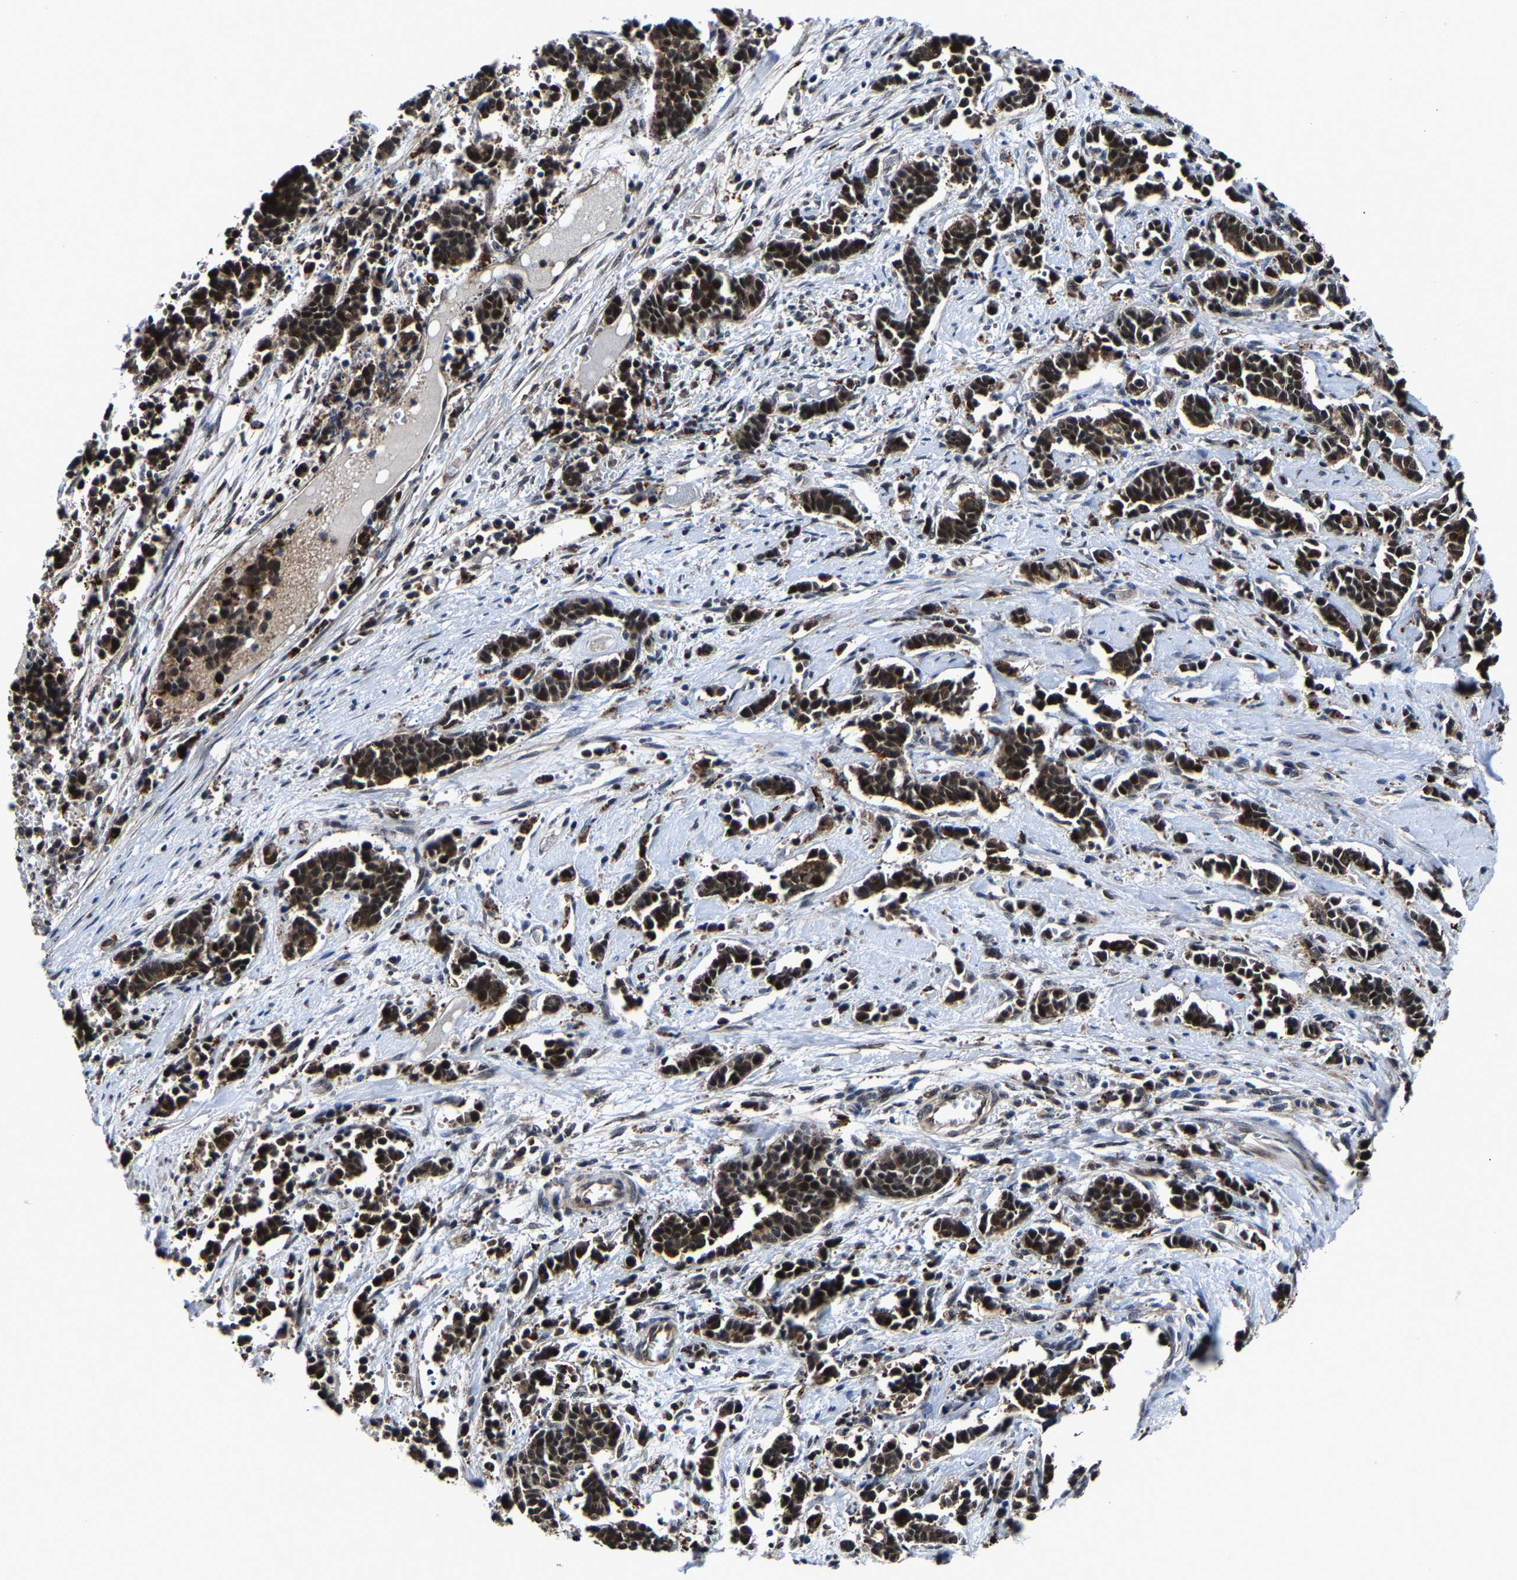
{"staining": {"intensity": "moderate", "quantity": ">75%", "location": "cytoplasmic/membranous,nuclear"}, "tissue": "cervical cancer", "cell_type": "Tumor cells", "image_type": "cancer", "snomed": [{"axis": "morphology", "description": "Squamous cell carcinoma, NOS"}, {"axis": "topography", "description": "Cervix"}], "caption": "There is medium levels of moderate cytoplasmic/membranous and nuclear expression in tumor cells of cervical cancer, as demonstrated by immunohistochemical staining (brown color).", "gene": "ZCCHC7", "patient": {"sex": "female", "age": 35}}